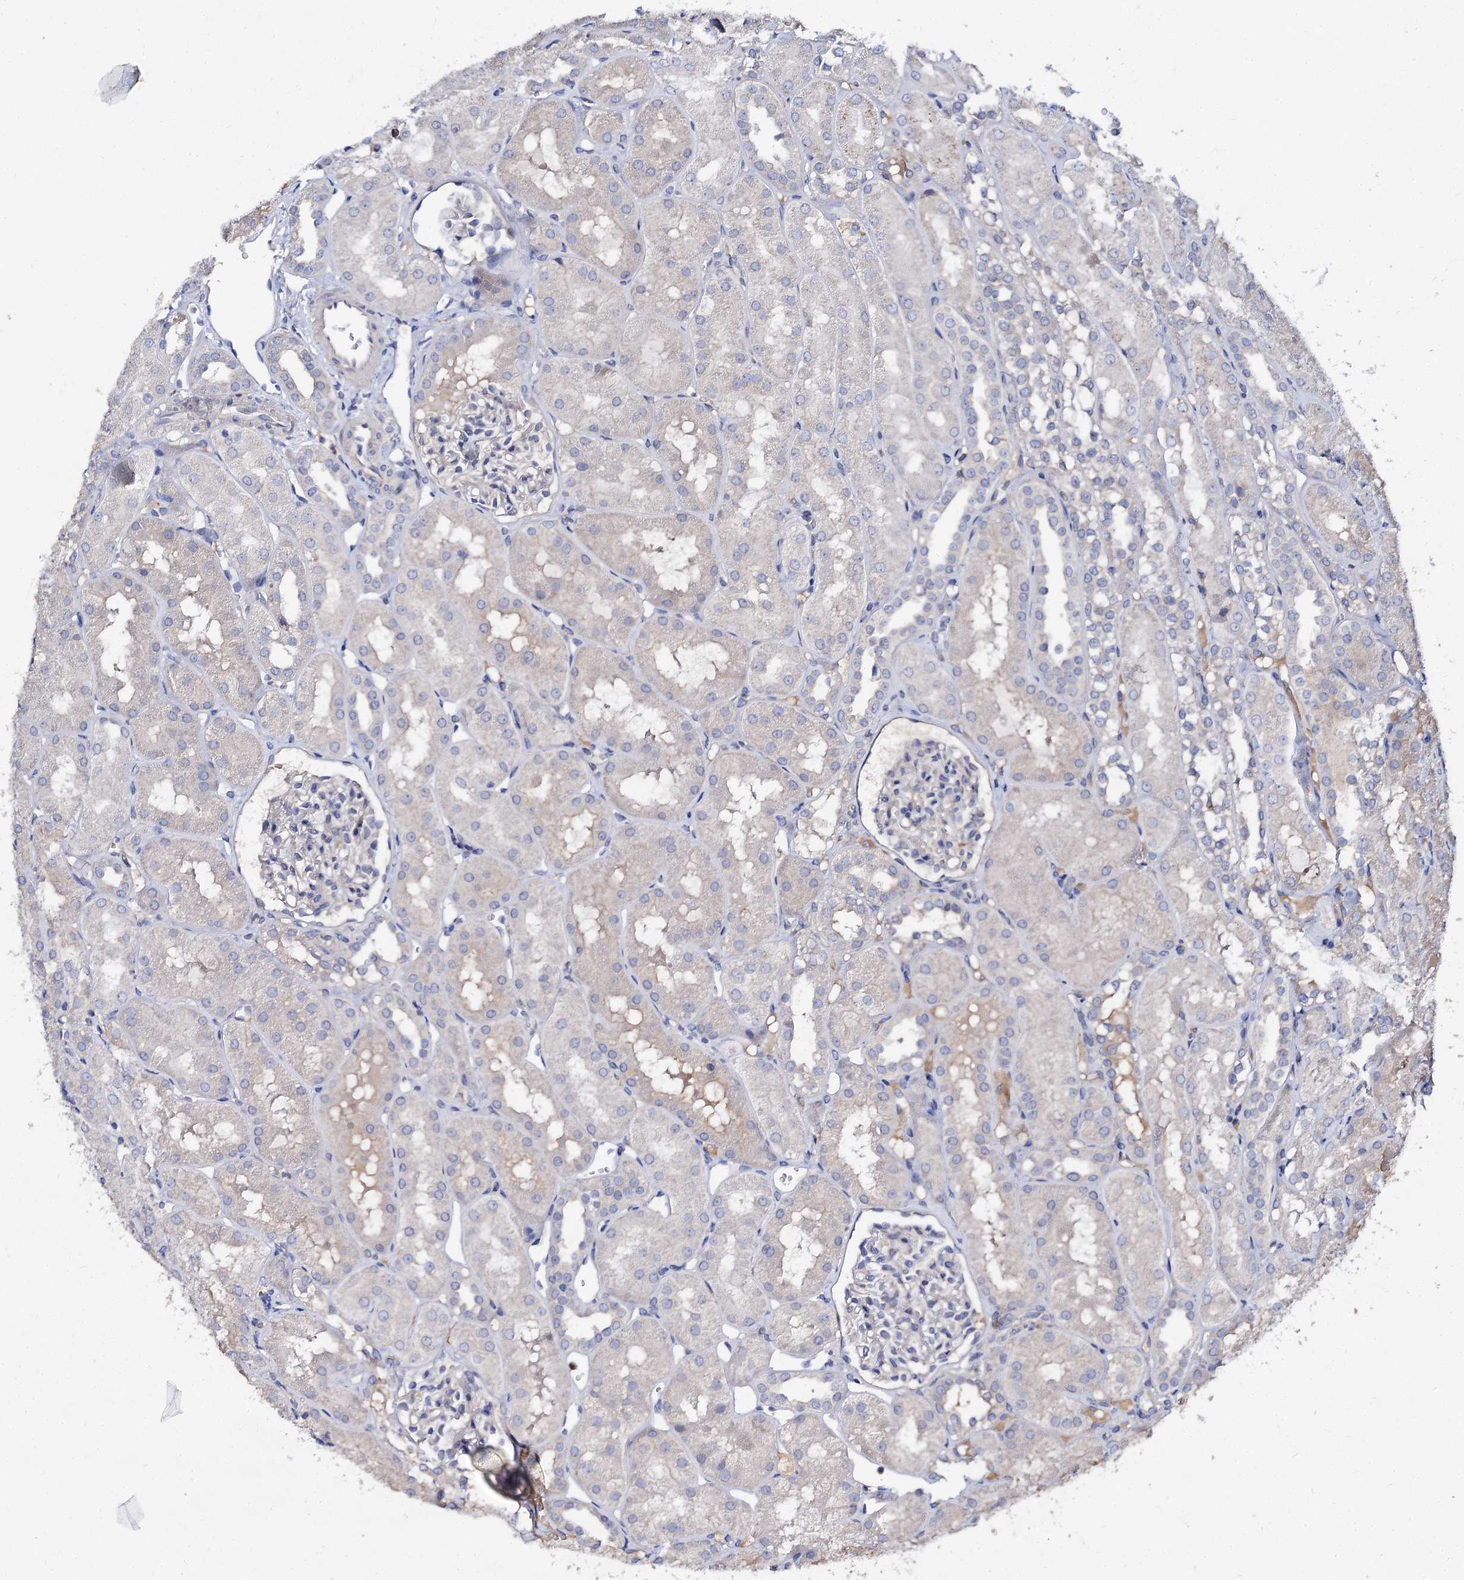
{"staining": {"intensity": "negative", "quantity": "none", "location": "none"}, "tissue": "kidney", "cell_type": "Cells in glomeruli", "image_type": "normal", "snomed": [{"axis": "morphology", "description": "Normal tissue, NOS"}, {"axis": "topography", "description": "Kidney"}, {"axis": "topography", "description": "Urinary bladder"}], "caption": "IHC image of normal kidney: kidney stained with DAB exhibits no significant protein expression in cells in glomeruli.", "gene": "HVCN1", "patient": {"sex": "male", "age": 16}}